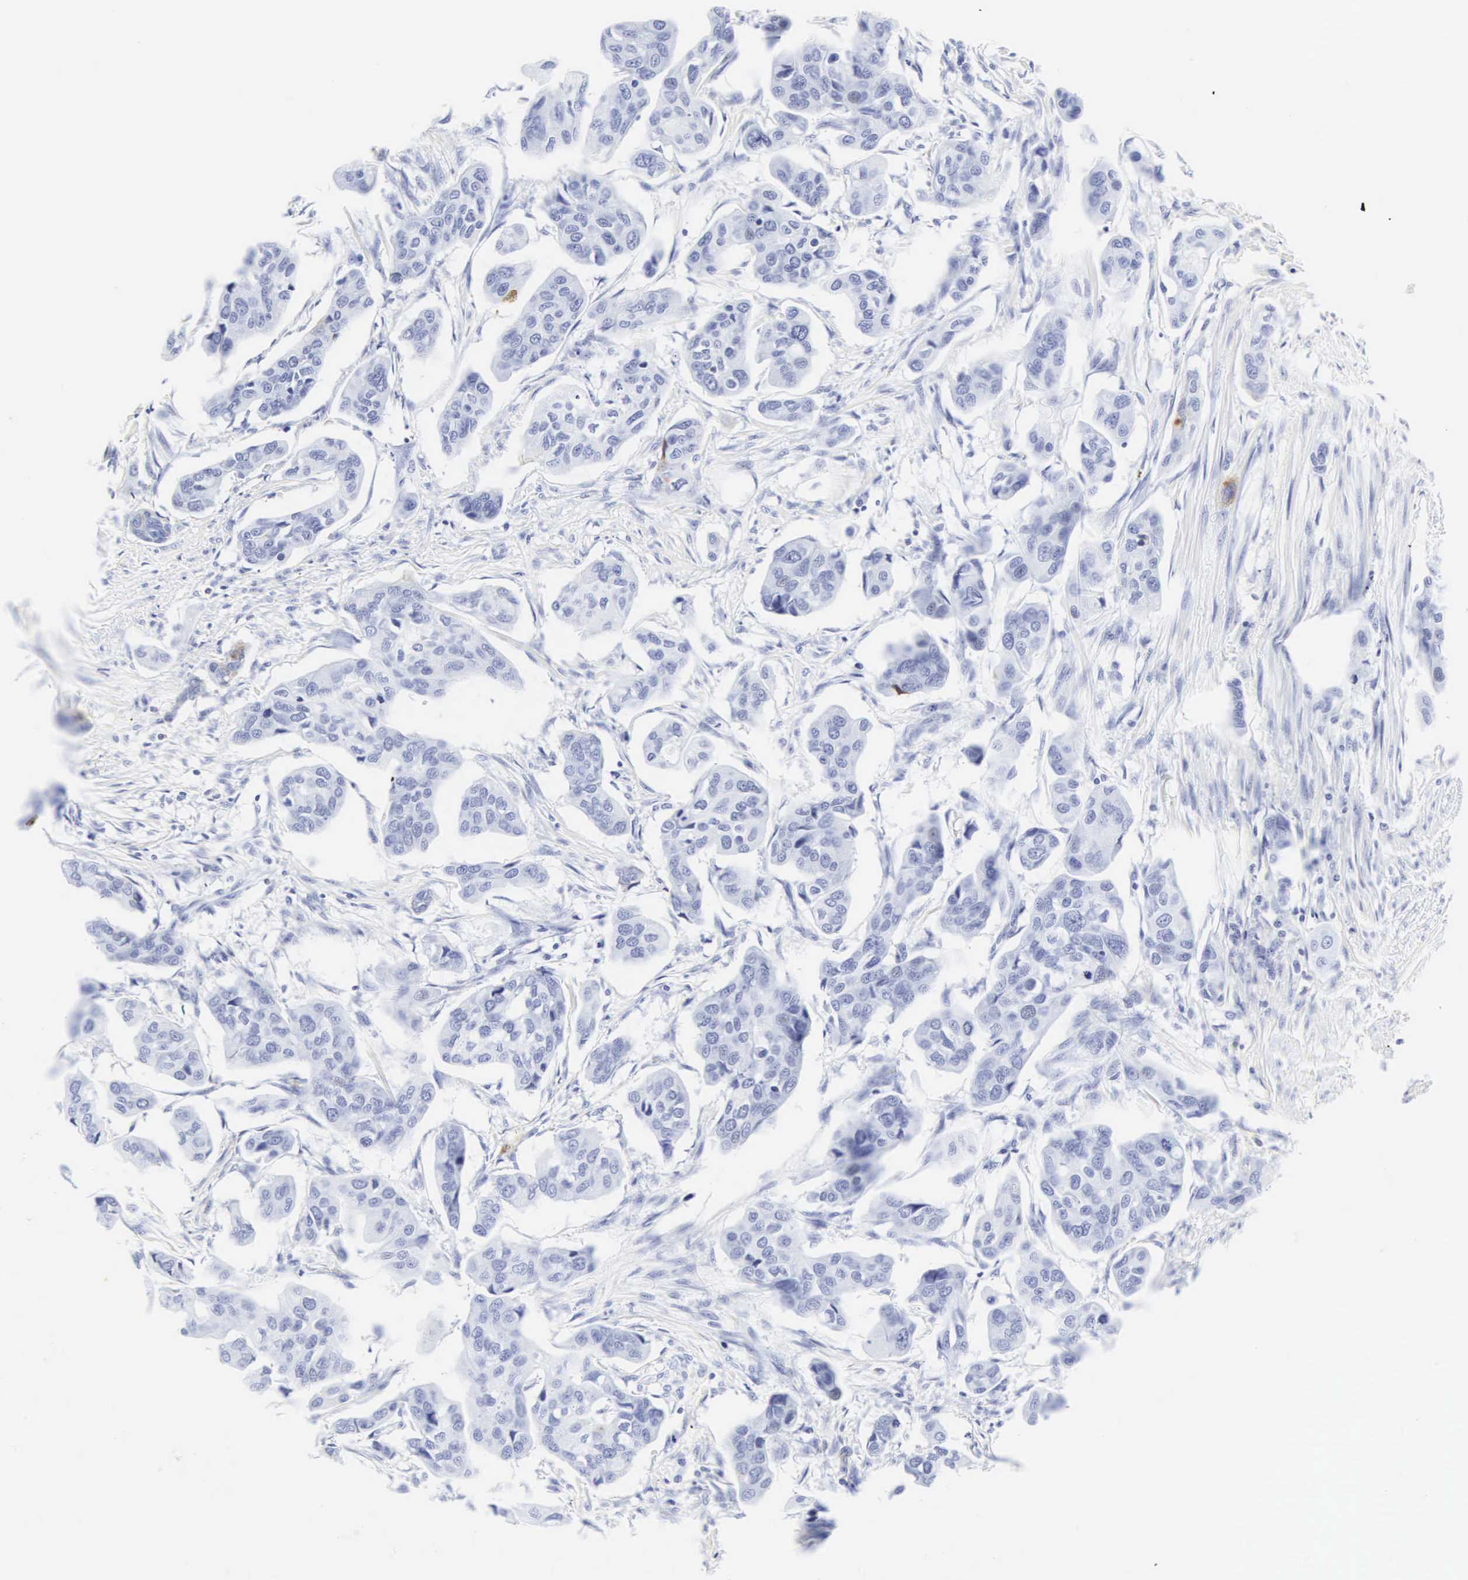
{"staining": {"intensity": "negative", "quantity": "none", "location": "none"}, "tissue": "urothelial cancer", "cell_type": "Tumor cells", "image_type": "cancer", "snomed": [{"axis": "morphology", "description": "Adenocarcinoma, NOS"}, {"axis": "topography", "description": "Urinary bladder"}], "caption": "Histopathology image shows no protein expression in tumor cells of adenocarcinoma tissue.", "gene": "CGB3", "patient": {"sex": "male", "age": 61}}